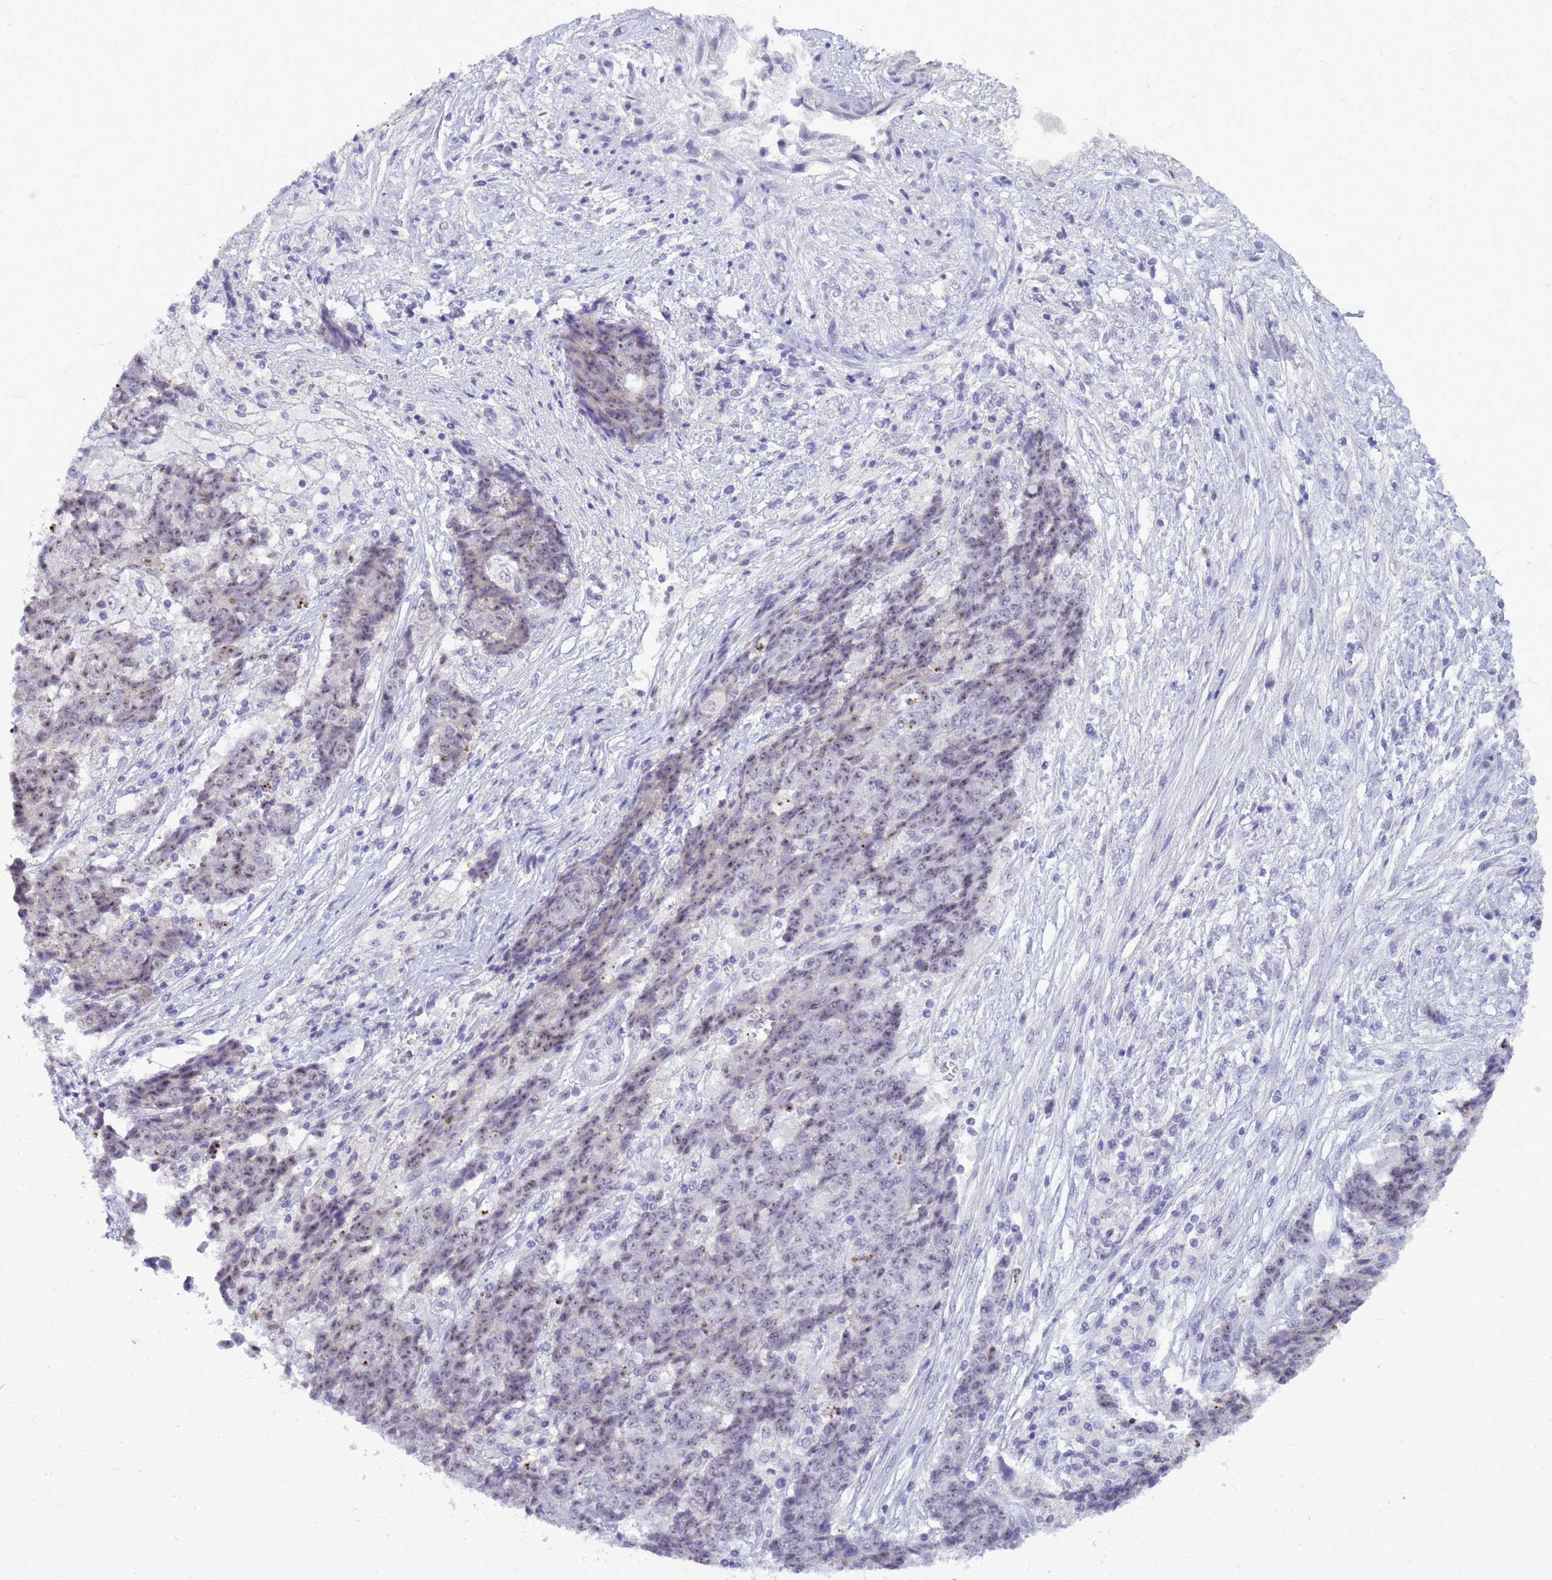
{"staining": {"intensity": "weak", "quantity": "25%-75%", "location": "nuclear"}, "tissue": "ovarian cancer", "cell_type": "Tumor cells", "image_type": "cancer", "snomed": [{"axis": "morphology", "description": "Carcinoma, endometroid"}, {"axis": "topography", "description": "Ovary"}], "caption": "Weak nuclear positivity for a protein is appreciated in about 25%-75% of tumor cells of ovarian cancer using IHC.", "gene": "DMRTC2", "patient": {"sex": "female", "age": 42}}